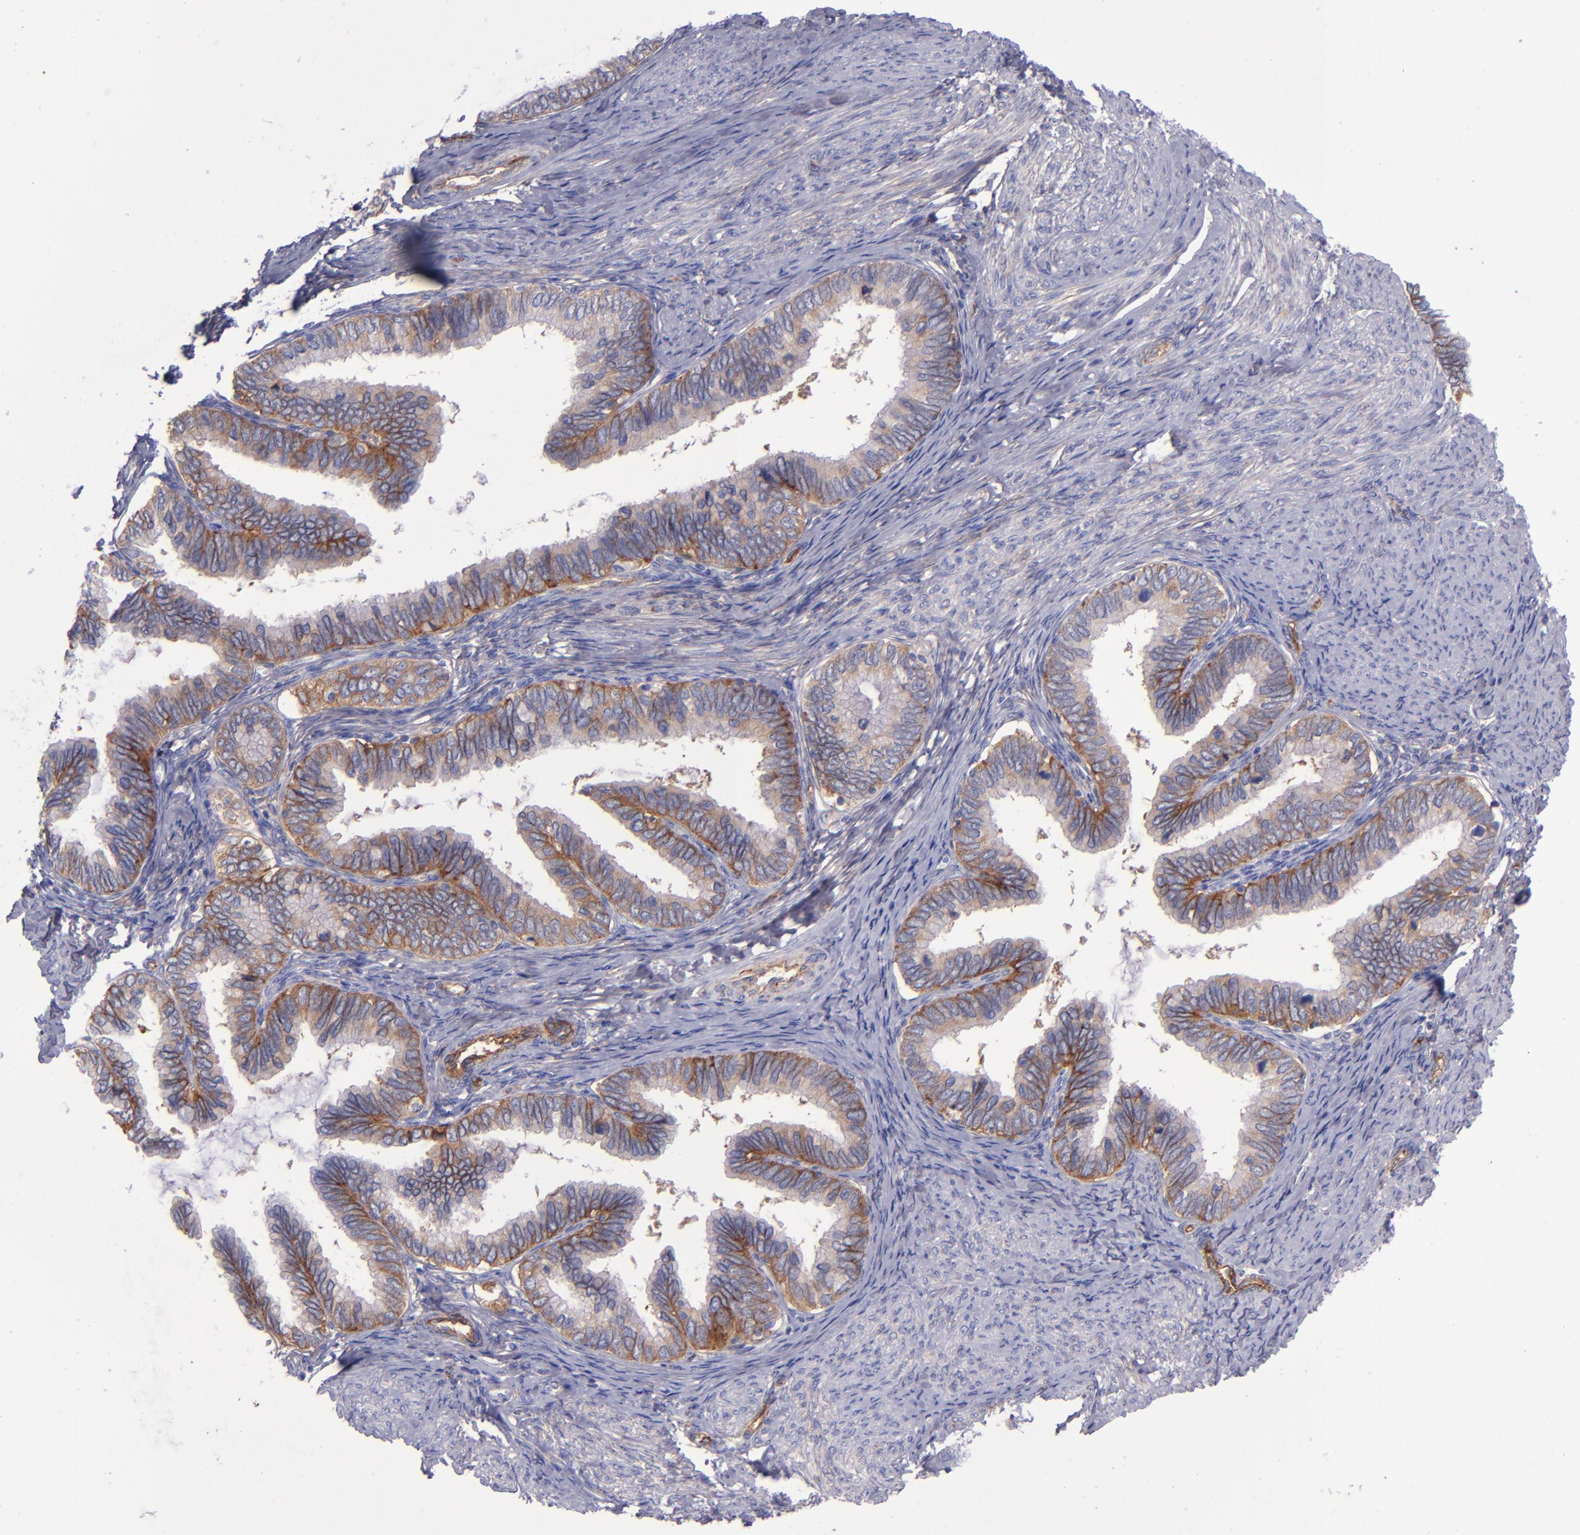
{"staining": {"intensity": "moderate", "quantity": "<25%", "location": "cytoplasmic/membranous"}, "tissue": "cervical cancer", "cell_type": "Tumor cells", "image_type": "cancer", "snomed": [{"axis": "morphology", "description": "Adenocarcinoma, NOS"}, {"axis": "topography", "description": "Cervix"}], "caption": "DAB (3,3'-diaminobenzidine) immunohistochemical staining of cervical cancer (adenocarcinoma) displays moderate cytoplasmic/membranous protein staining in approximately <25% of tumor cells.", "gene": "ITGAV", "patient": {"sex": "female", "age": 49}}